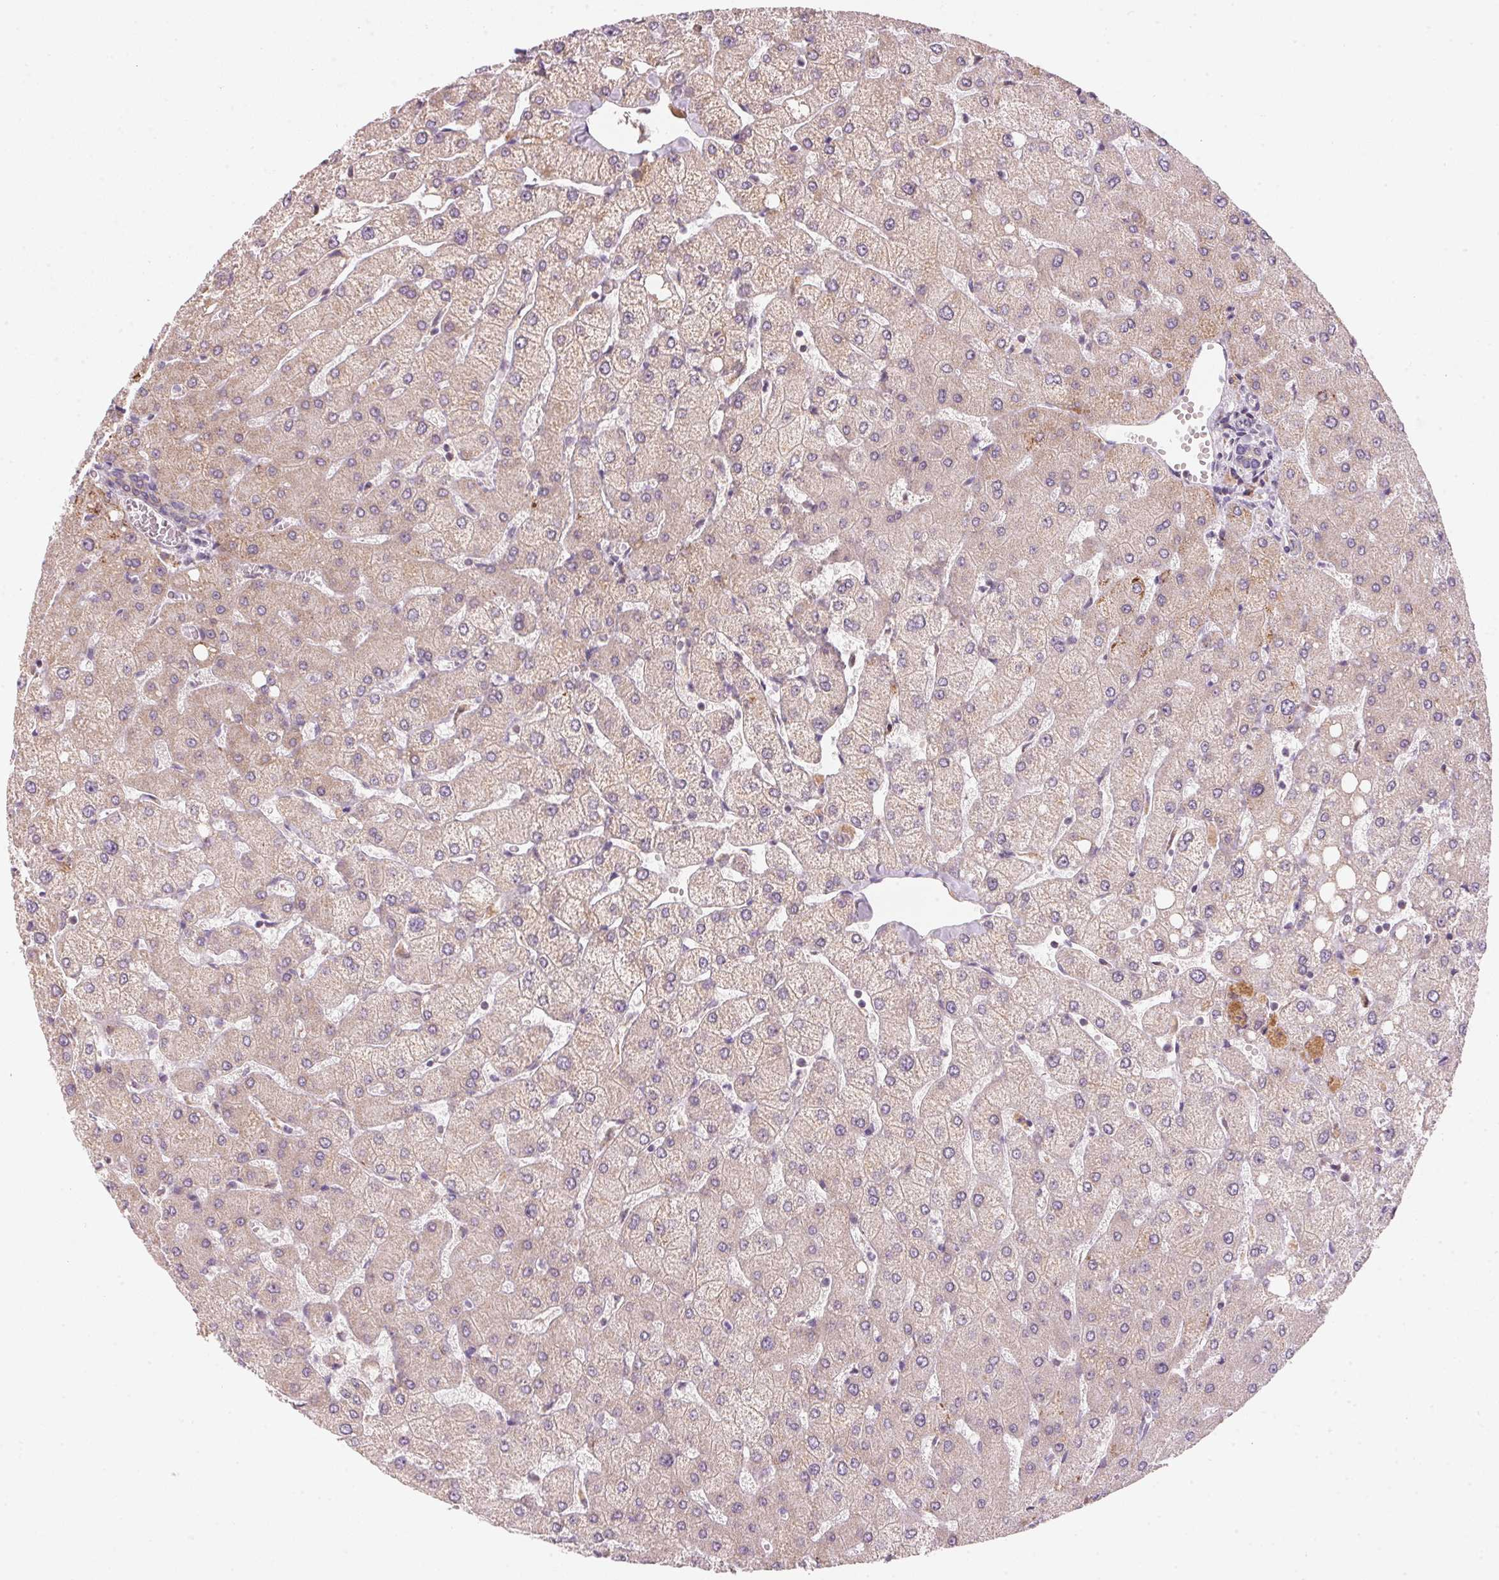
{"staining": {"intensity": "negative", "quantity": "none", "location": "none"}, "tissue": "liver", "cell_type": "Cholangiocytes", "image_type": "normal", "snomed": [{"axis": "morphology", "description": "Normal tissue, NOS"}, {"axis": "topography", "description": "Liver"}], "caption": "This is an IHC micrograph of normal human liver. There is no positivity in cholangiocytes.", "gene": "COQ7", "patient": {"sex": "female", "age": 54}}